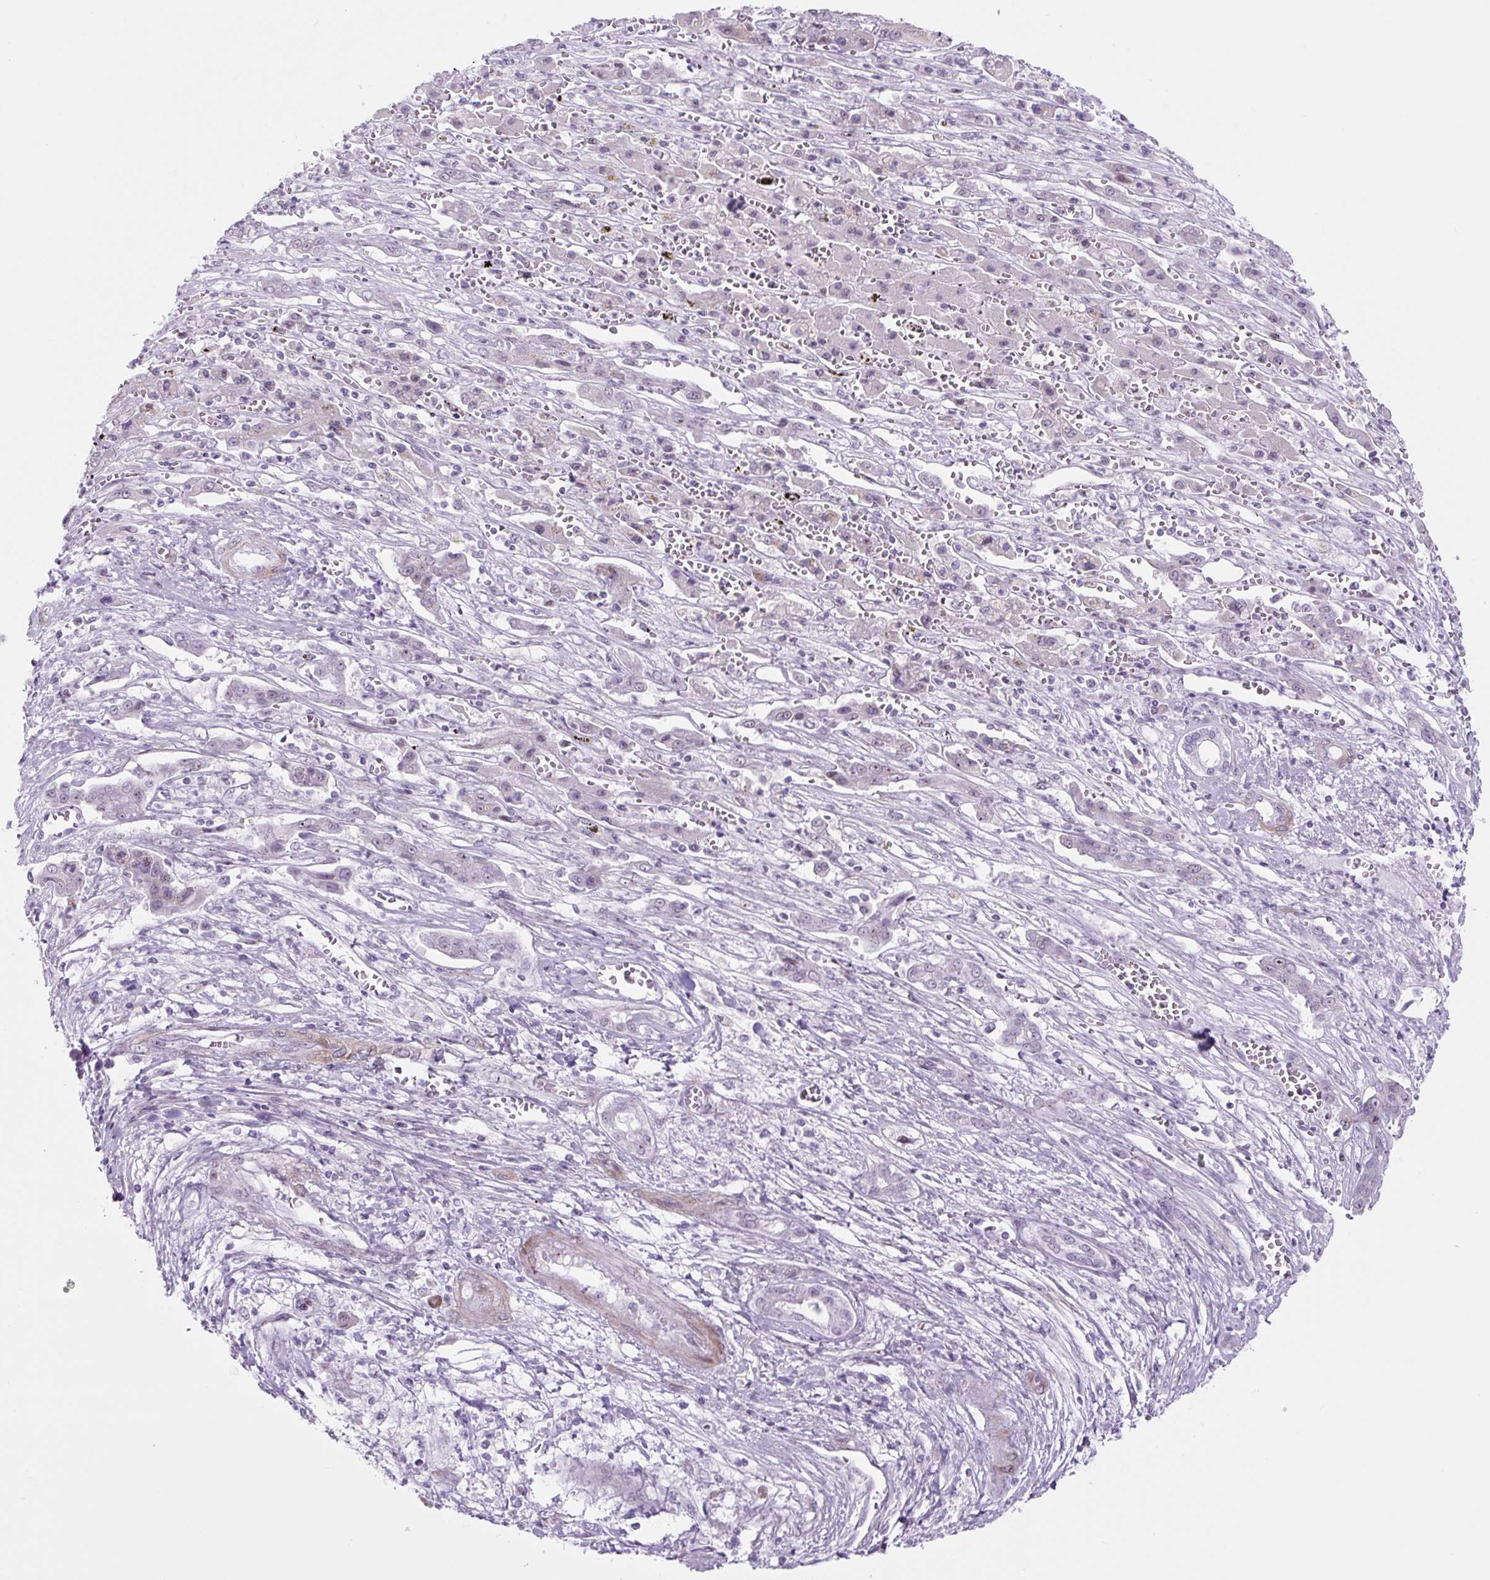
{"staining": {"intensity": "negative", "quantity": "none", "location": "none"}, "tissue": "liver cancer", "cell_type": "Tumor cells", "image_type": "cancer", "snomed": [{"axis": "morphology", "description": "Cholangiocarcinoma"}, {"axis": "topography", "description": "Liver"}], "caption": "DAB immunohistochemical staining of liver cholangiocarcinoma demonstrates no significant expression in tumor cells.", "gene": "RRS1", "patient": {"sex": "male", "age": 67}}